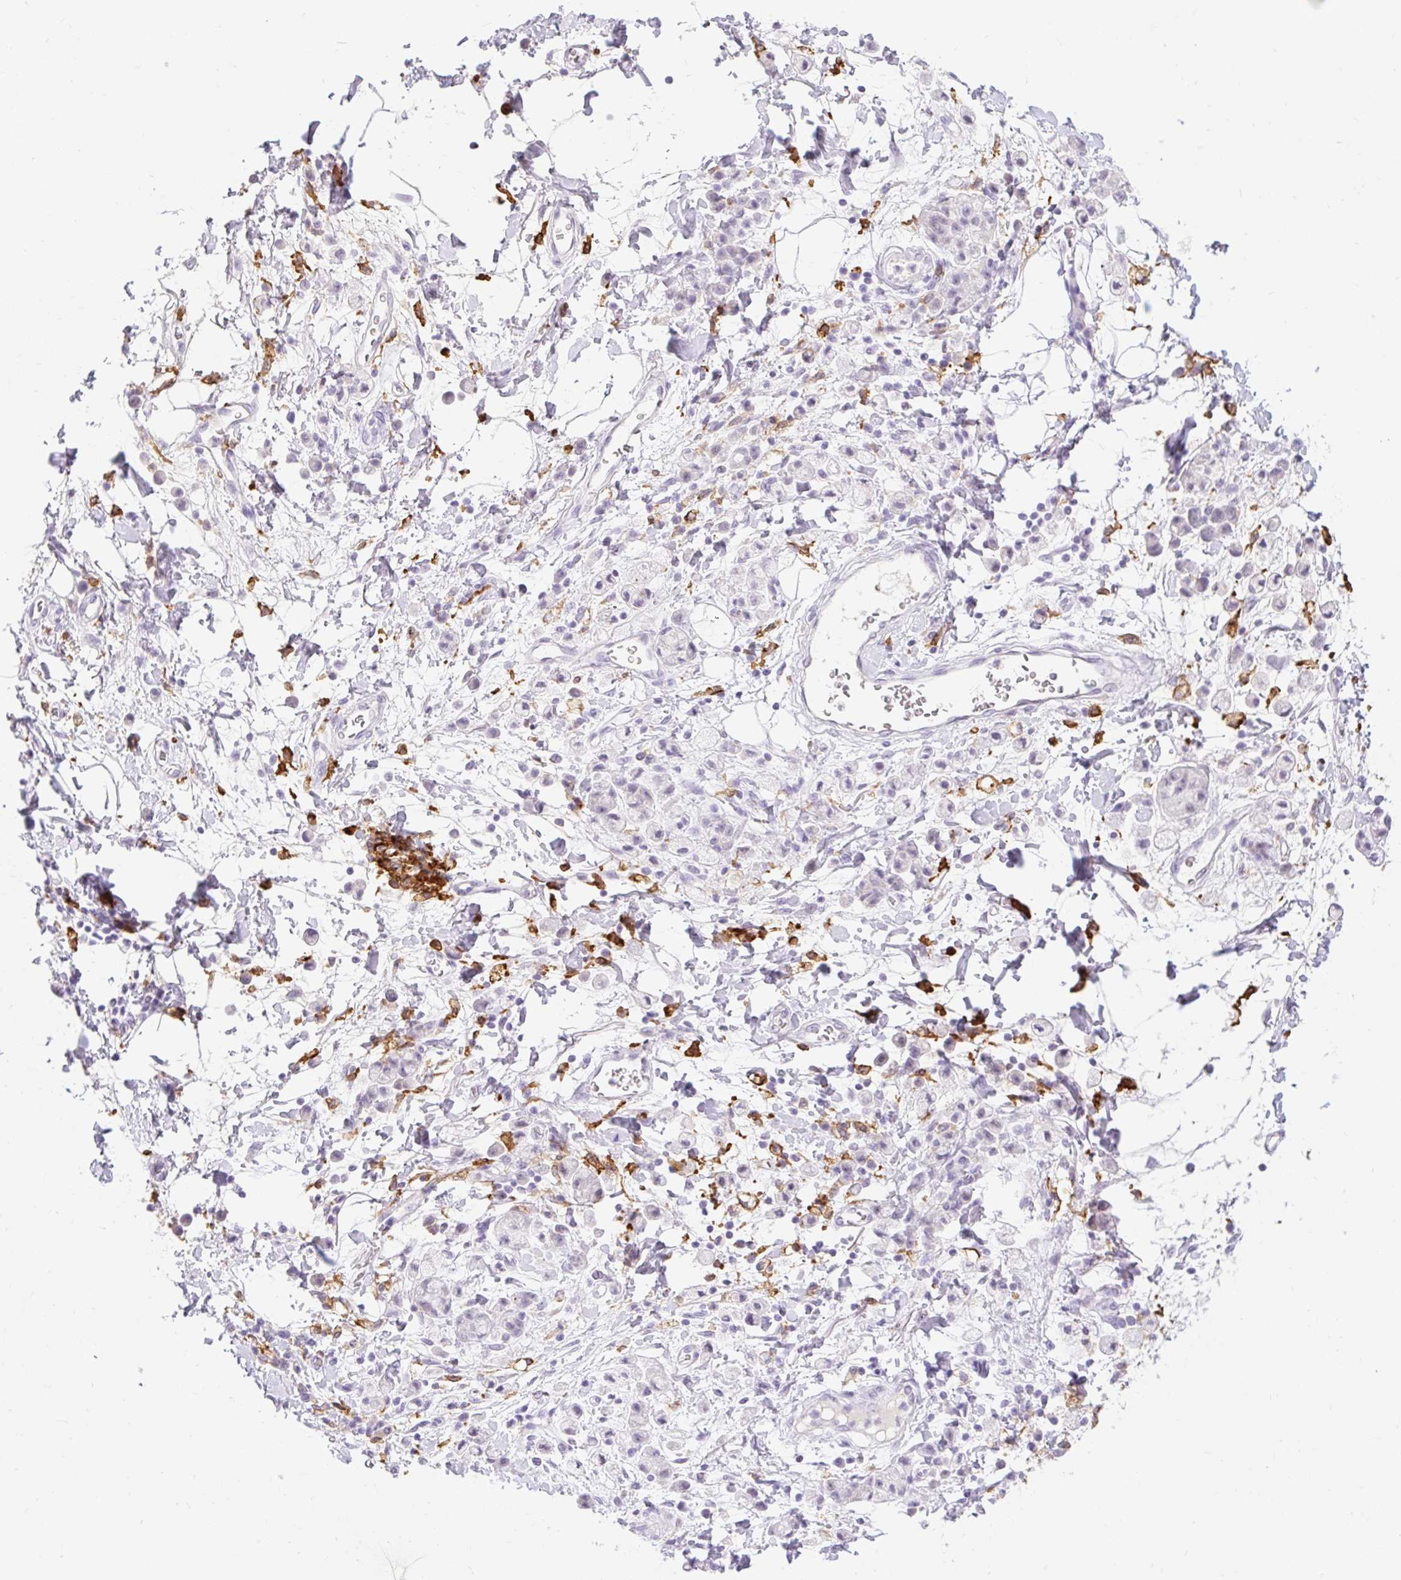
{"staining": {"intensity": "negative", "quantity": "none", "location": "none"}, "tissue": "stomach cancer", "cell_type": "Tumor cells", "image_type": "cancer", "snomed": [{"axis": "morphology", "description": "Adenocarcinoma, NOS"}, {"axis": "topography", "description": "Stomach"}], "caption": "Immunohistochemistry of human adenocarcinoma (stomach) reveals no positivity in tumor cells.", "gene": "SIGLEC1", "patient": {"sex": "male", "age": 77}}